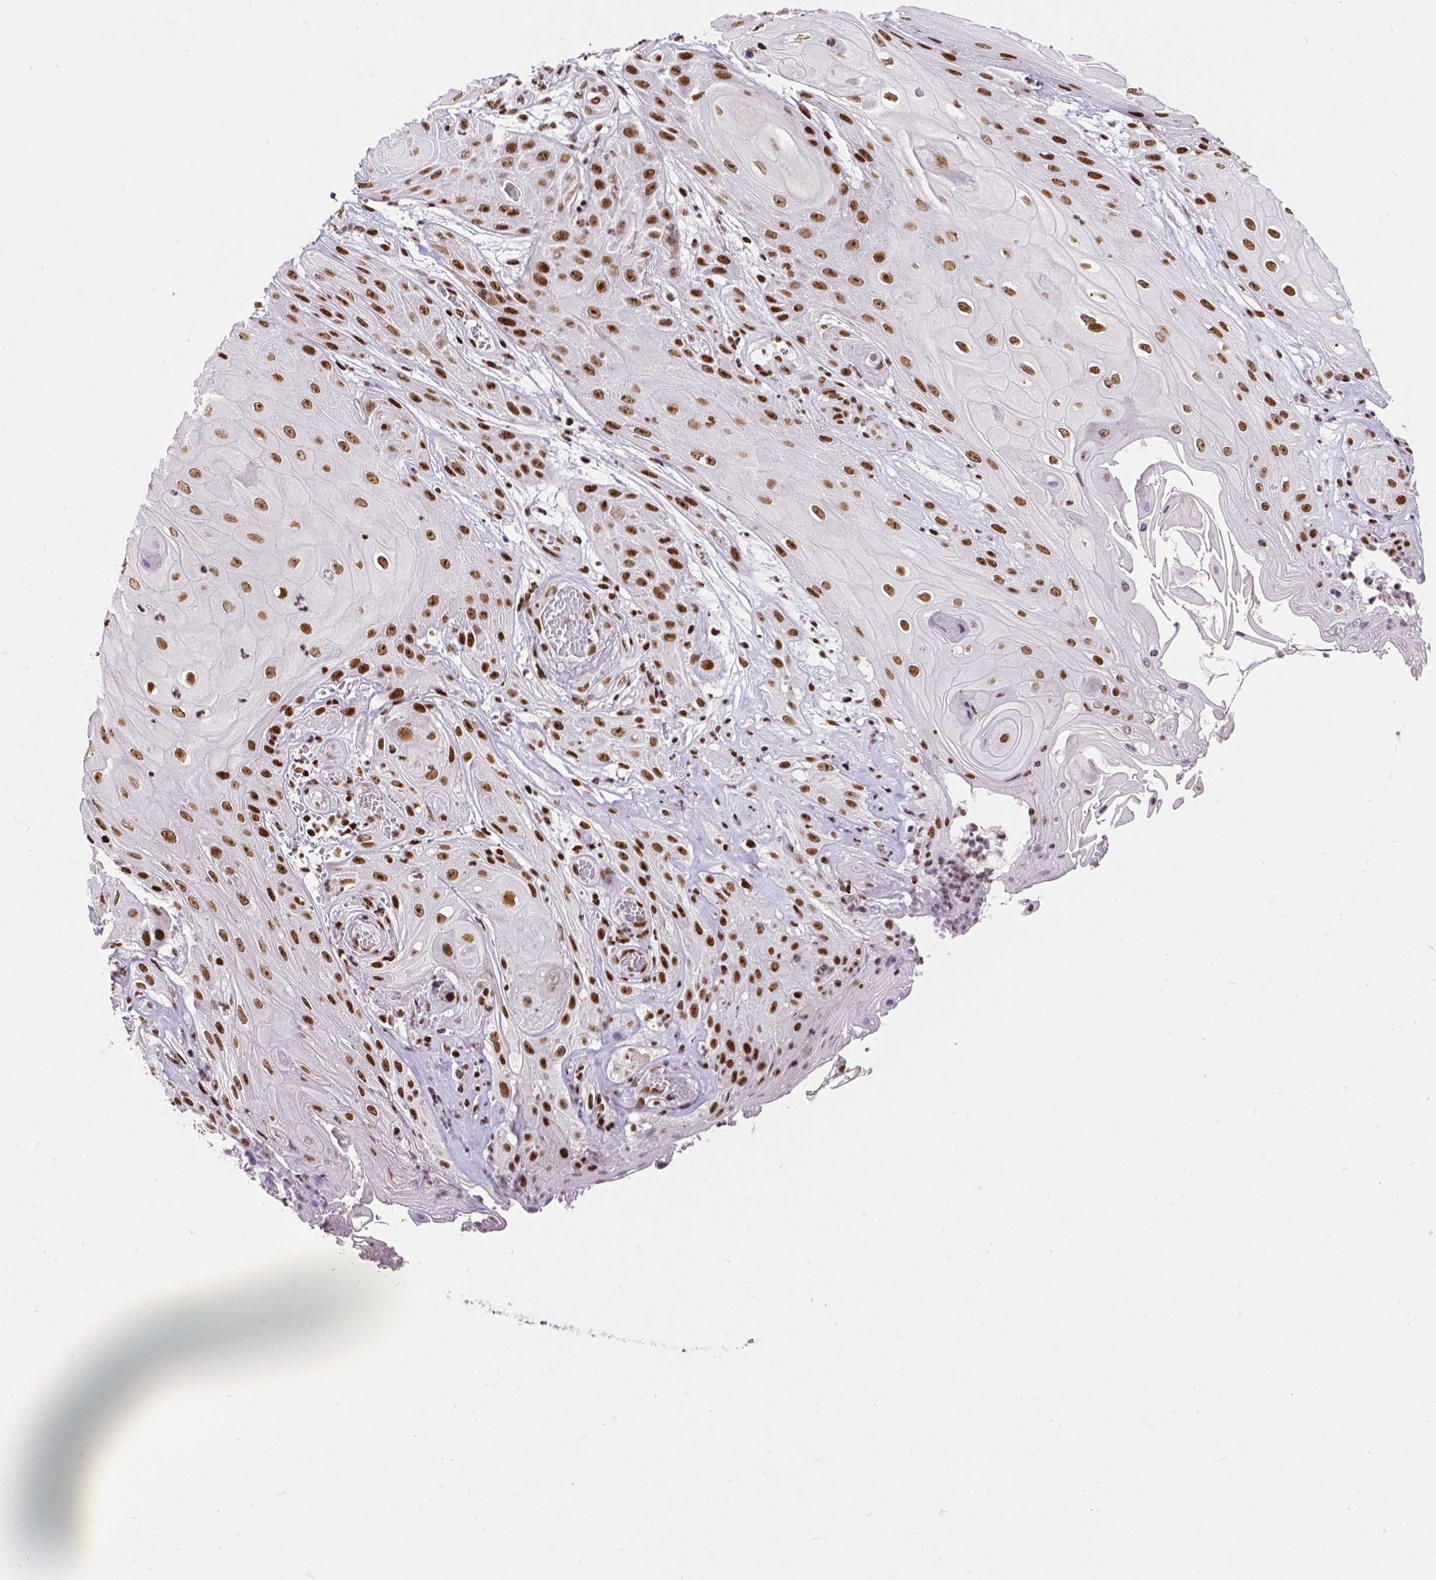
{"staining": {"intensity": "strong", "quantity": ">75%", "location": "nuclear"}, "tissue": "skin cancer", "cell_type": "Tumor cells", "image_type": "cancer", "snomed": [{"axis": "morphology", "description": "Squamous cell carcinoma, NOS"}, {"axis": "topography", "description": "Skin"}], "caption": "The photomicrograph reveals immunohistochemical staining of skin cancer (squamous cell carcinoma). There is strong nuclear staining is appreciated in approximately >75% of tumor cells. The protein of interest is stained brown, and the nuclei are stained in blue (DAB IHC with brightfield microscopy, high magnification).", "gene": "CTCF", "patient": {"sex": "male", "age": 62}}